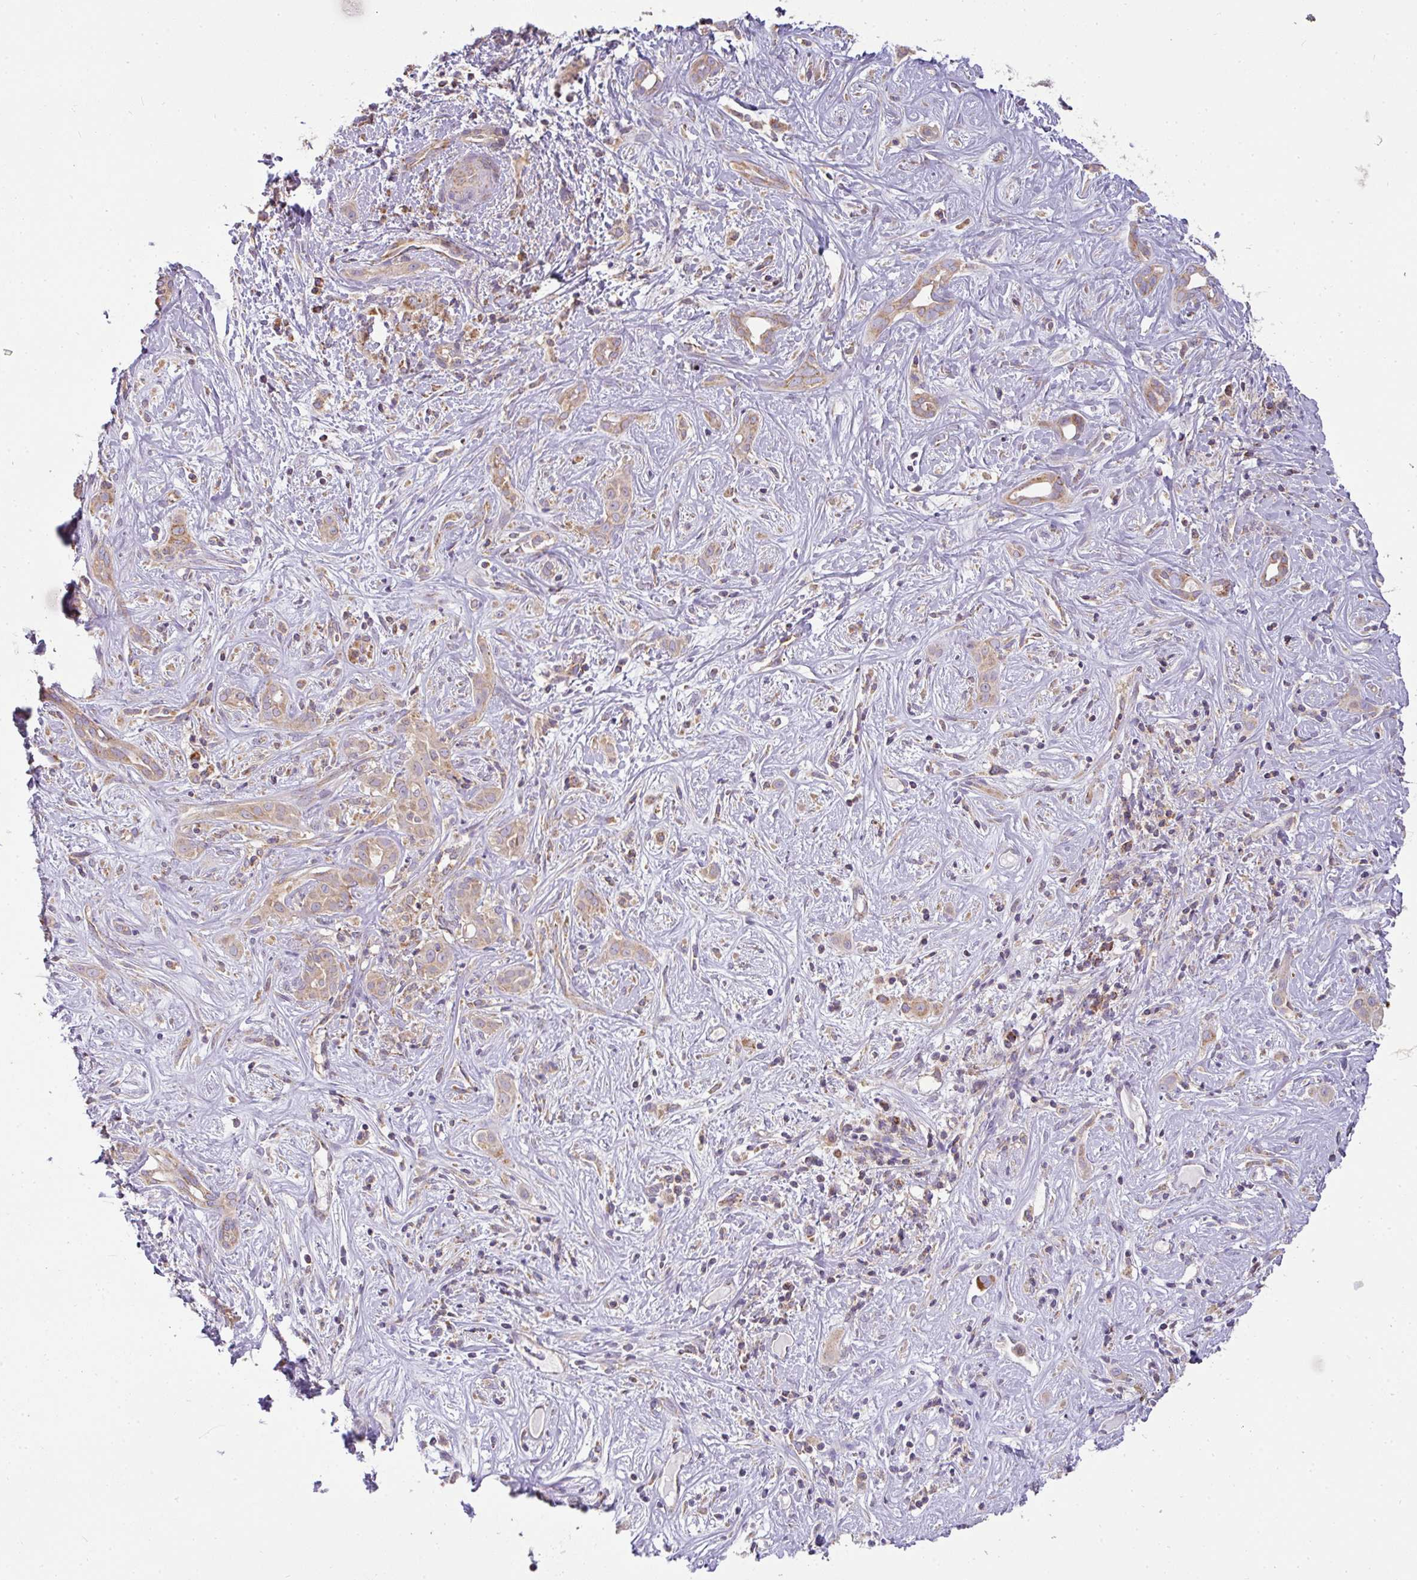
{"staining": {"intensity": "weak", "quantity": ">75%", "location": "cytoplasmic/membranous"}, "tissue": "liver cancer", "cell_type": "Tumor cells", "image_type": "cancer", "snomed": [{"axis": "morphology", "description": "Cholangiocarcinoma"}, {"axis": "topography", "description": "Liver"}], "caption": "This photomicrograph demonstrates immunohistochemistry (IHC) staining of liver cancer (cholangiocarcinoma), with low weak cytoplasmic/membranous staining in approximately >75% of tumor cells.", "gene": "ZNF211", "patient": {"sex": "male", "age": 67}}